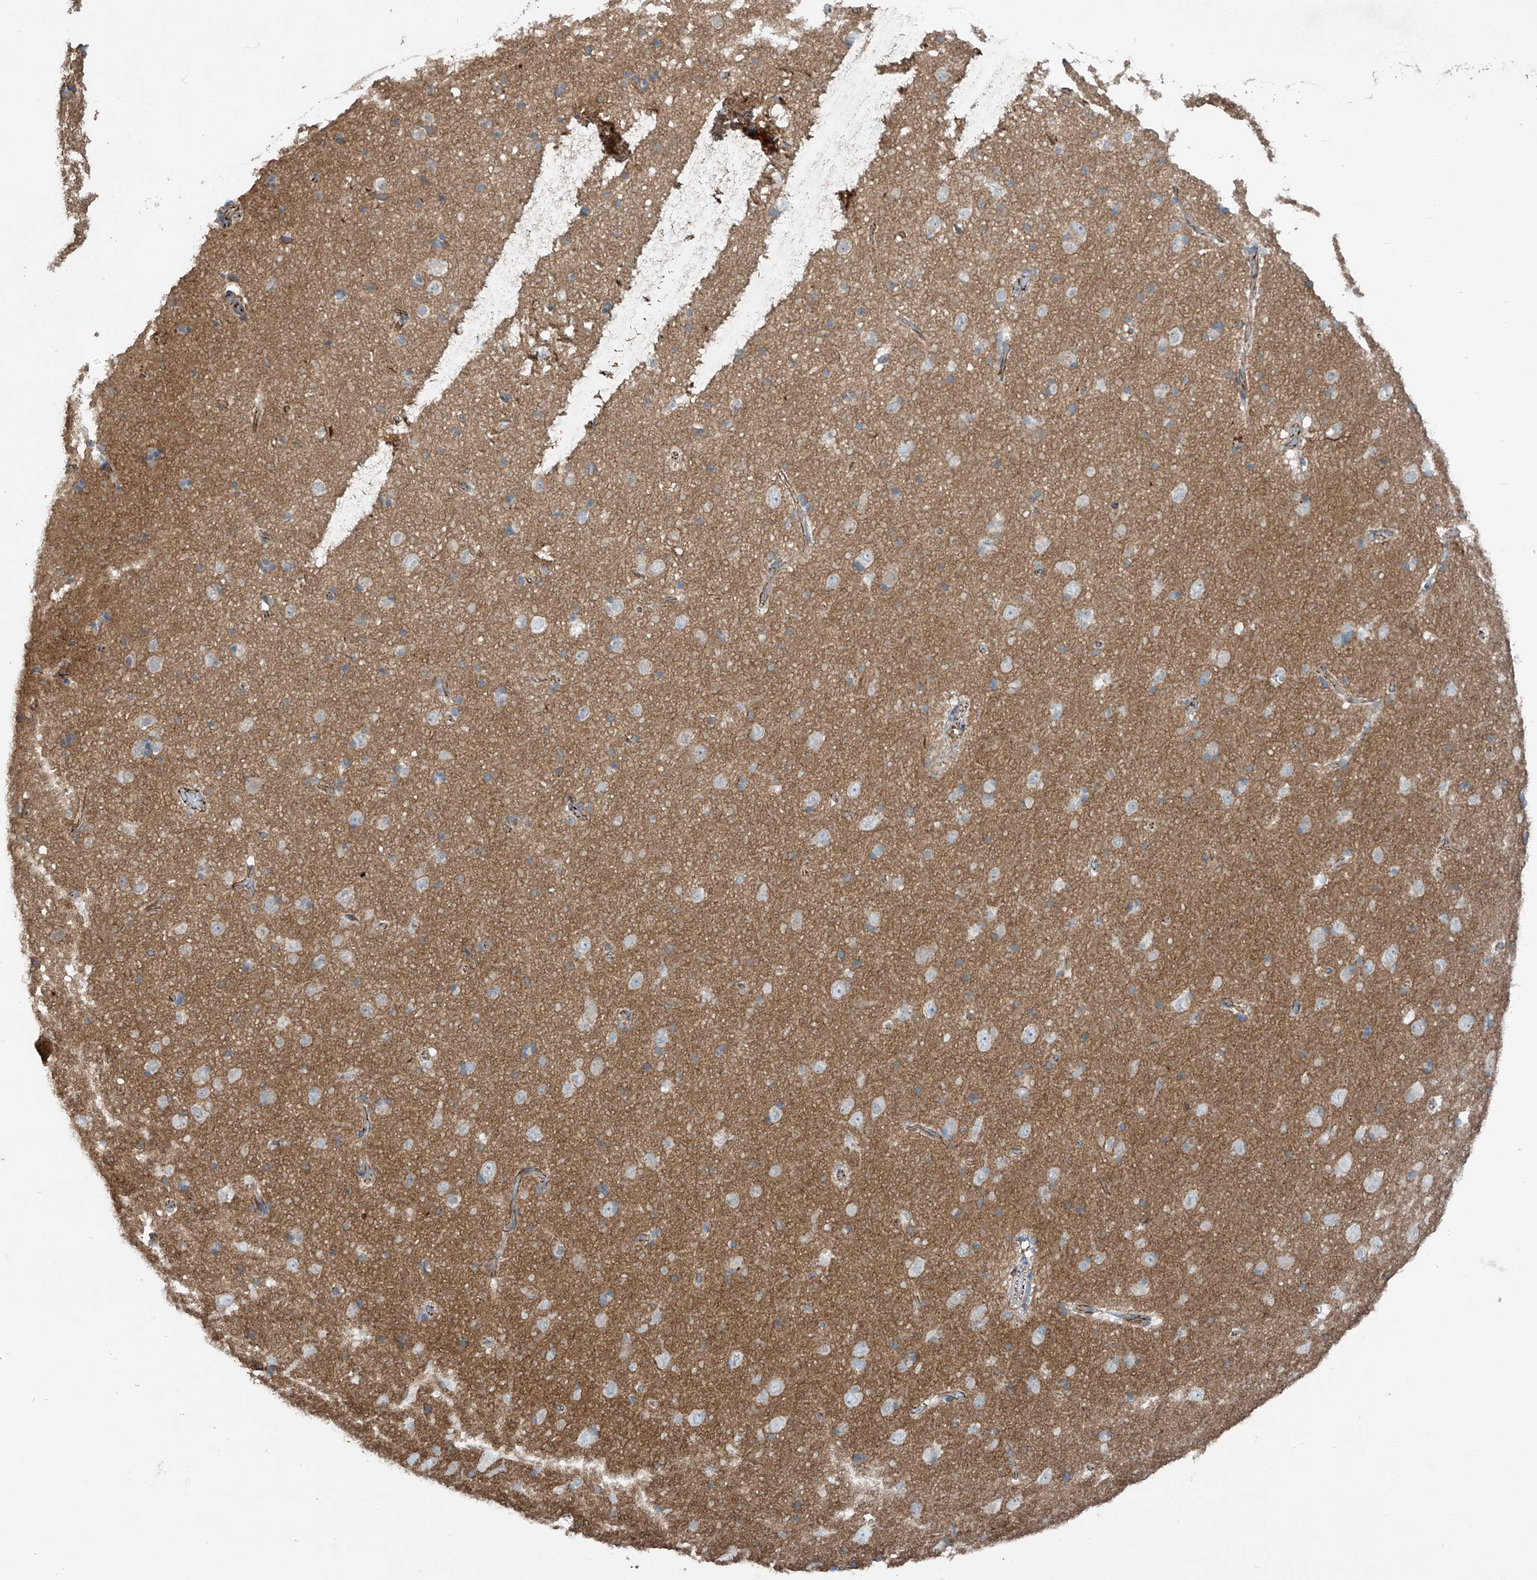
{"staining": {"intensity": "moderate", "quantity": "25%-75%", "location": "cytoplasmic/membranous"}, "tissue": "cerebral cortex", "cell_type": "Endothelial cells", "image_type": "normal", "snomed": [{"axis": "morphology", "description": "Normal tissue, NOS"}, {"axis": "topography", "description": "Cerebral cortex"}], "caption": "Endothelial cells reveal medium levels of moderate cytoplasmic/membranous expression in approximately 25%-75% of cells in normal cerebral cortex.", "gene": "SLC9A2", "patient": {"sex": "male", "age": 34}}